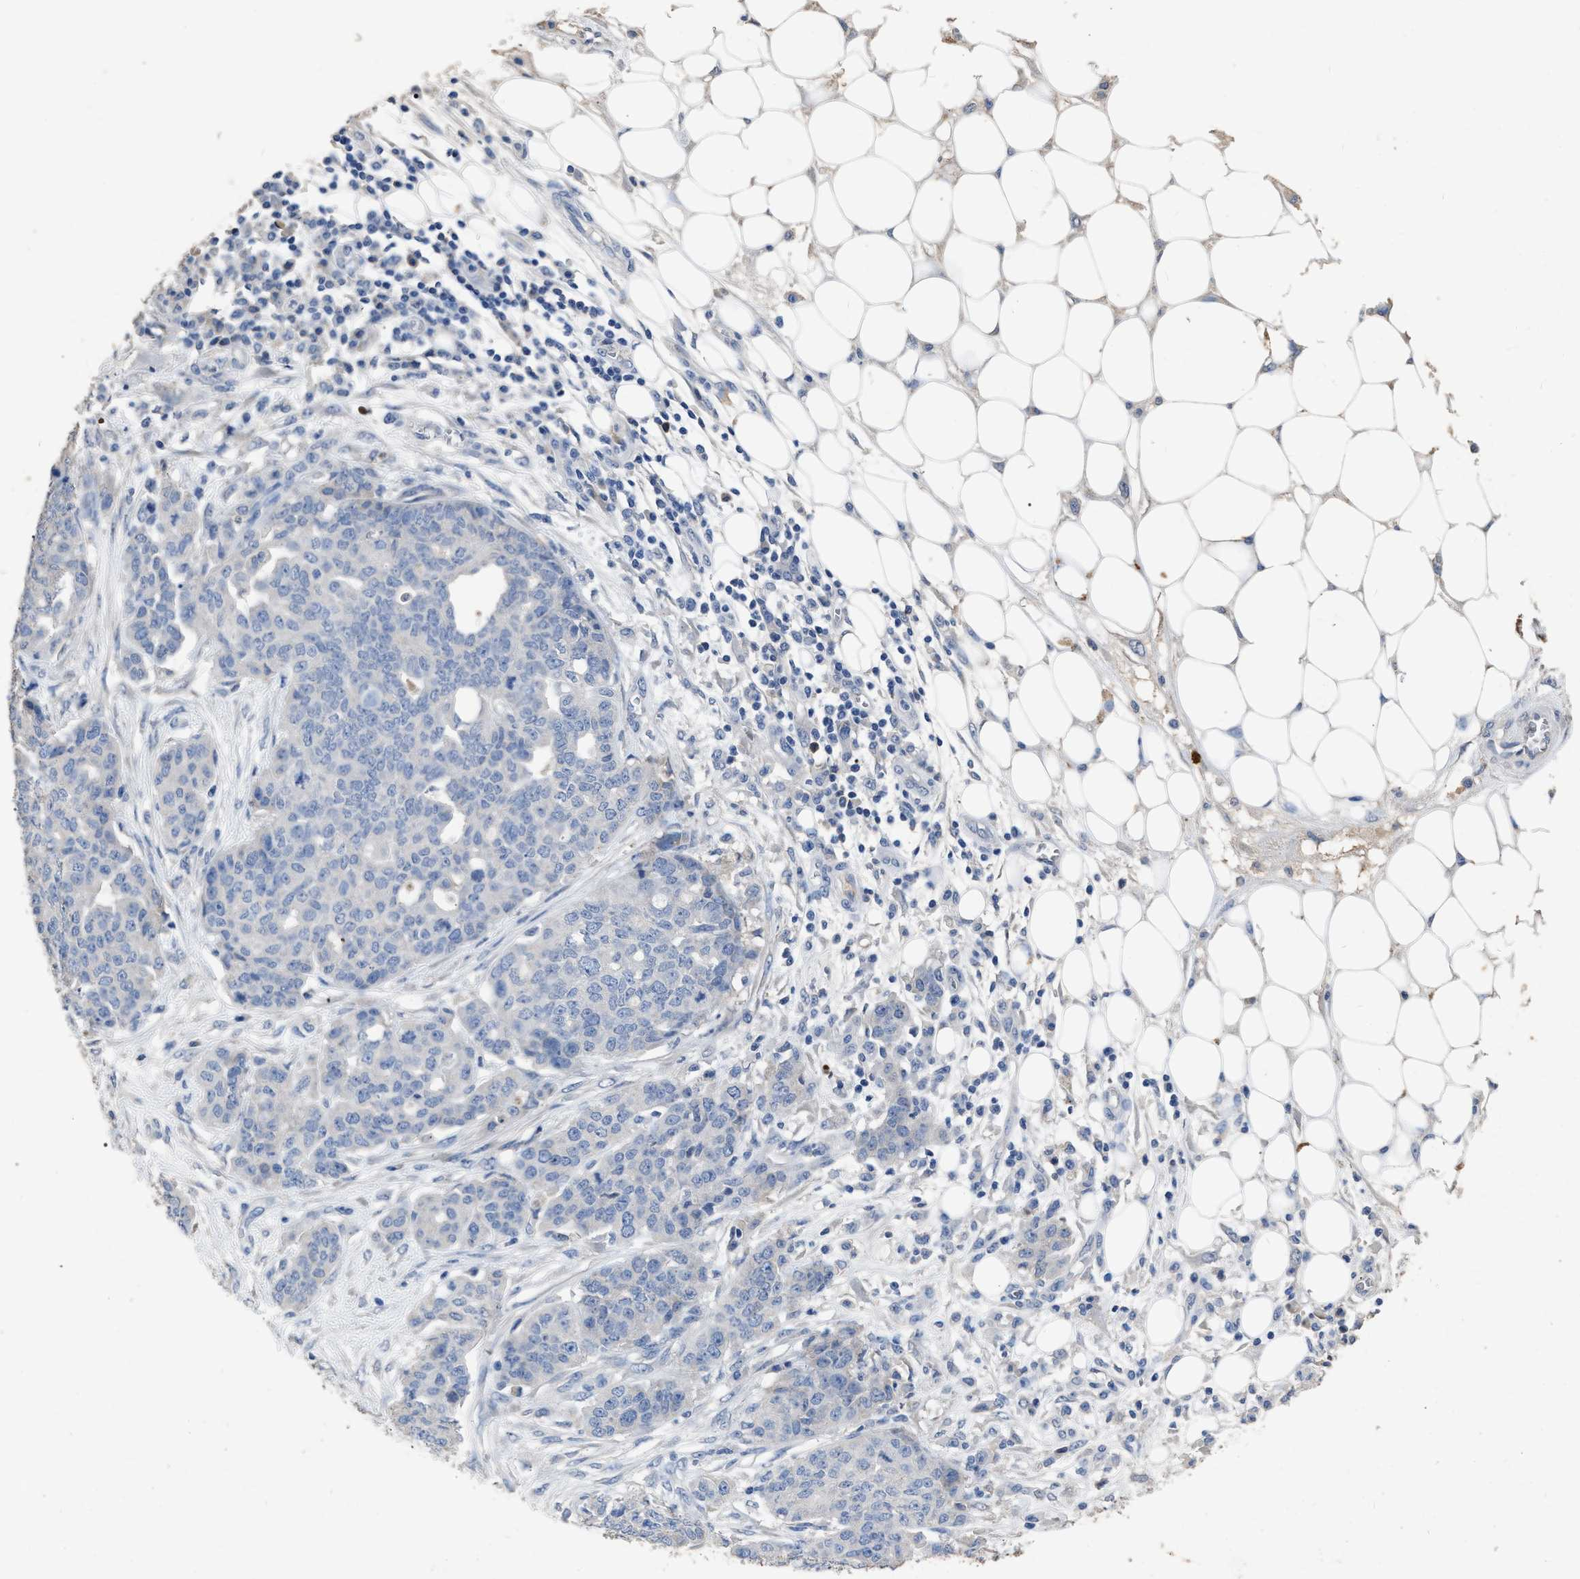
{"staining": {"intensity": "negative", "quantity": "none", "location": "none"}, "tissue": "ovarian cancer", "cell_type": "Tumor cells", "image_type": "cancer", "snomed": [{"axis": "morphology", "description": "Cystadenocarcinoma, serous, NOS"}, {"axis": "topography", "description": "Soft tissue"}, {"axis": "topography", "description": "Ovary"}], "caption": "Tumor cells are negative for protein expression in human ovarian cancer (serous cystadenocarcinoma).", "gene": "HABP2", "patient": {"sex": "female", "age": 57}}